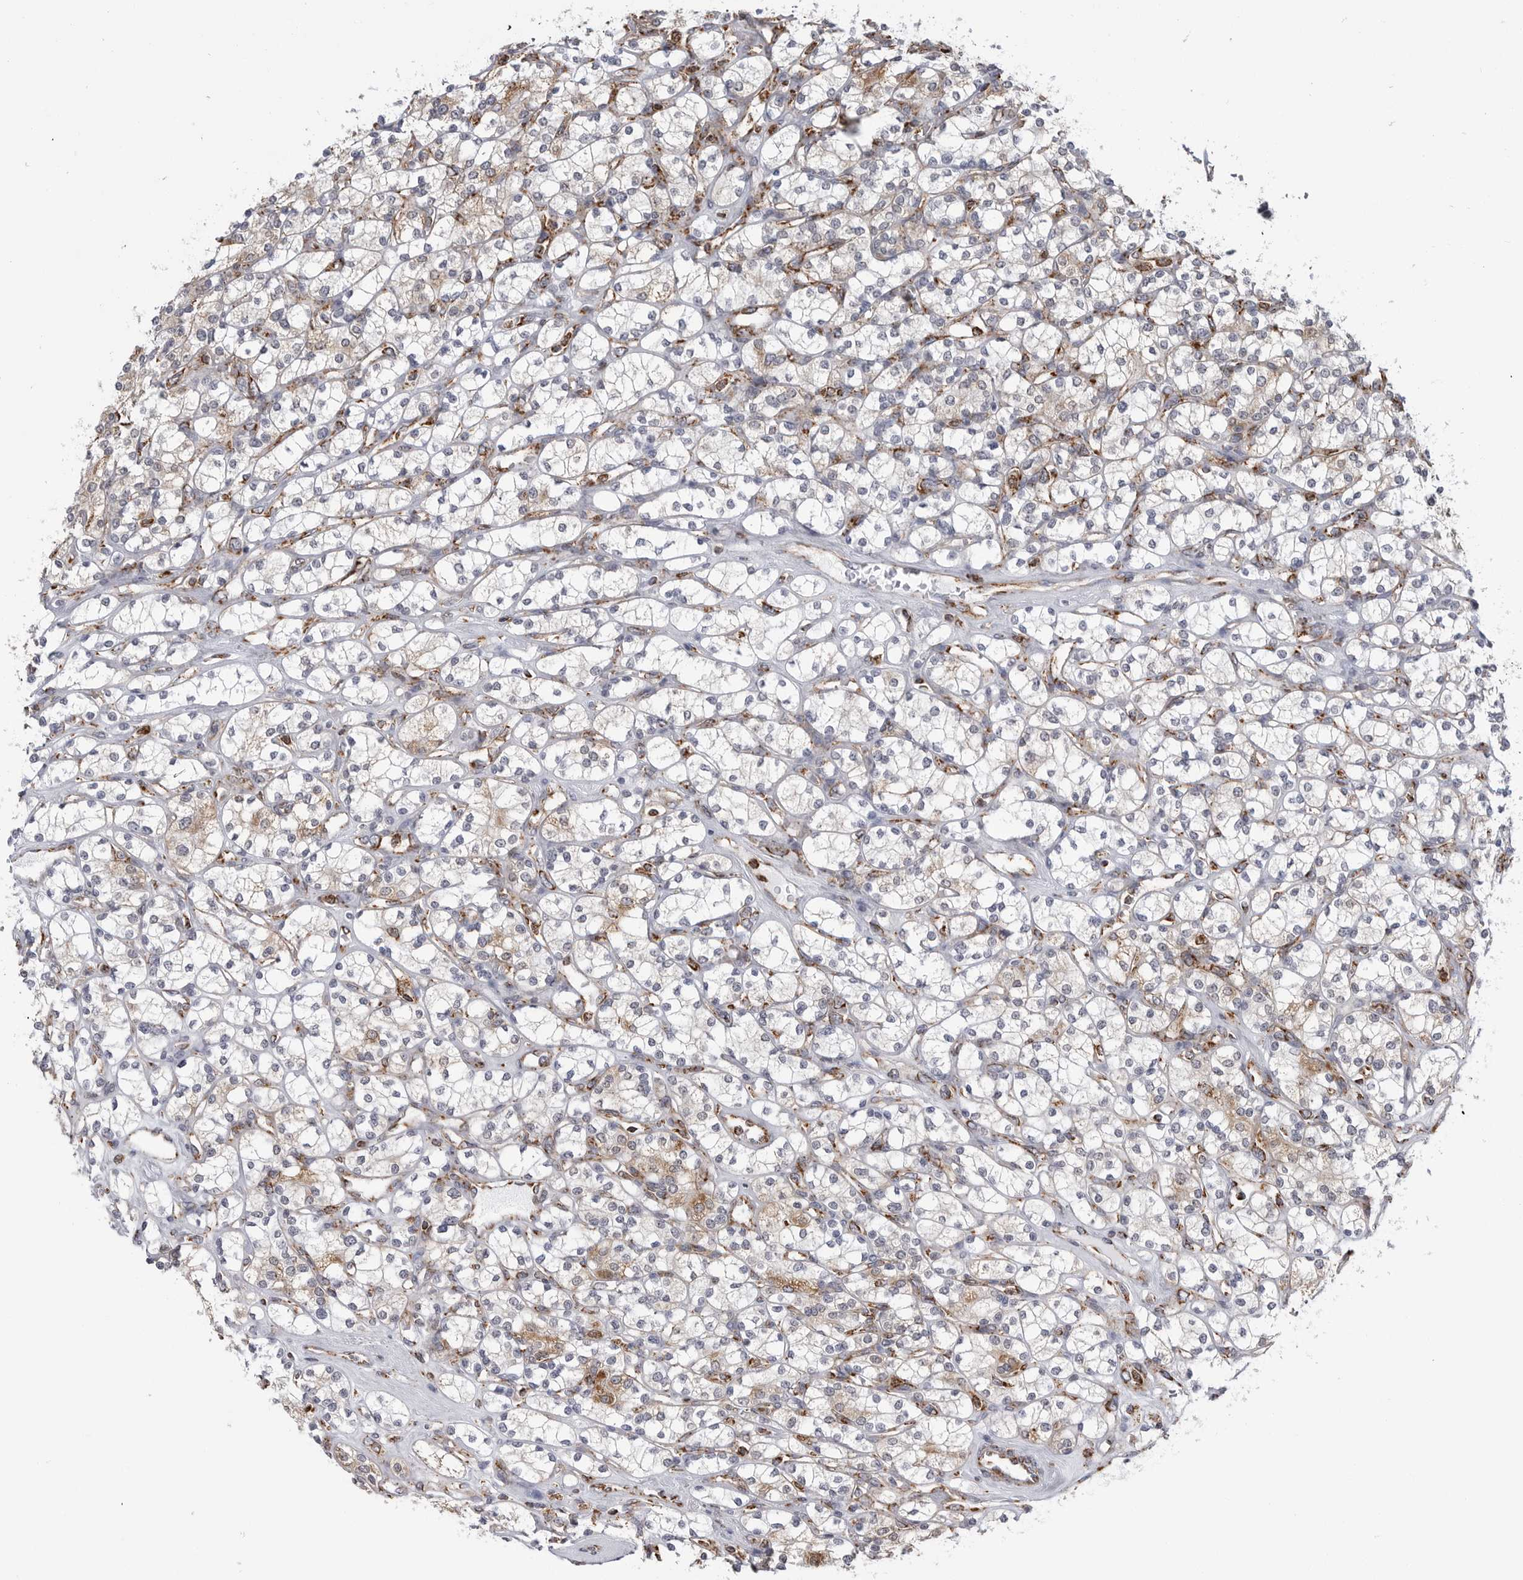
{"staining": {"intensity": "weak", "quantity": "<25%", "location": "cytoplasmic/membranous"}, "tissue": "renal cancer", "cell_type": "Tumor cells", "image_type": "cancer", "snomed": [{"axis": "morphology", "description": "Adenocarcinoma, NOS"}, {"axis": "topography", "description": "Kidney"}], "caption": "A photomicrograph of renal cancer (adenocarcinoma) stained for a protein exhibits no brown staining in tumor cells.", "gene": "COX5A", "patient": {"sex": "male", "age": 77}}